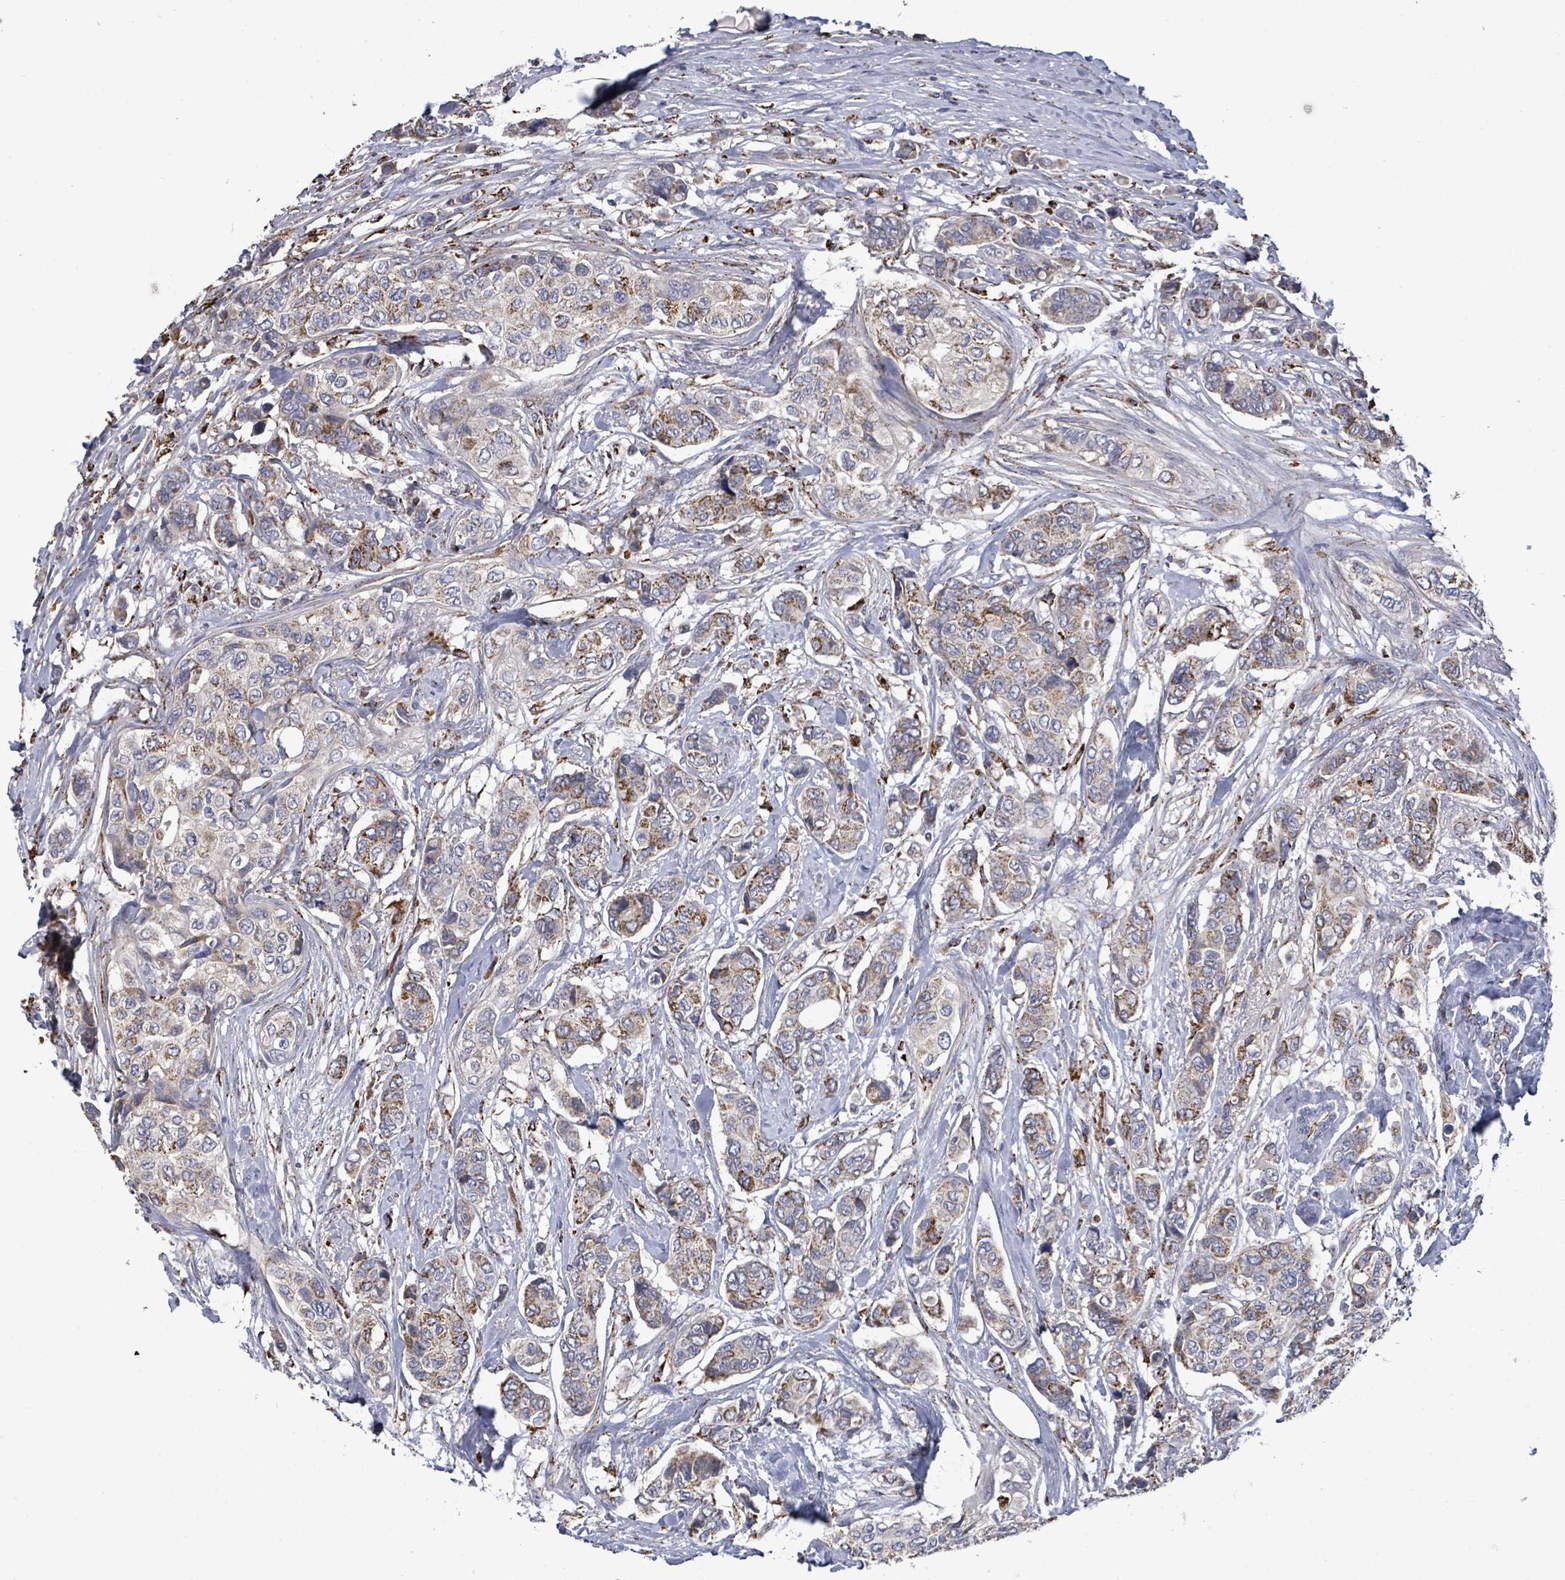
{"staining": {"intensity": "strong", "quantity": "25%-75%", "location": "cytoplasmic/membranous"}, "tissue": "breast cancer", "cell_type": "Tumor cells", "image_type": "cancer", "snomed": [{"axis": "morphology", "description": "Lobular carcinoma"}, {"axis": "topography", "description": "Breast"}], "caption": "Breast lobular carcinoma stained for a protein (brown) demonstrates strong cytoplasmic/membranous positive staining in about 25%-75% of tumor cells.", "gene": "MTMR12", "patient": {"sex": "female", "age": 51}}